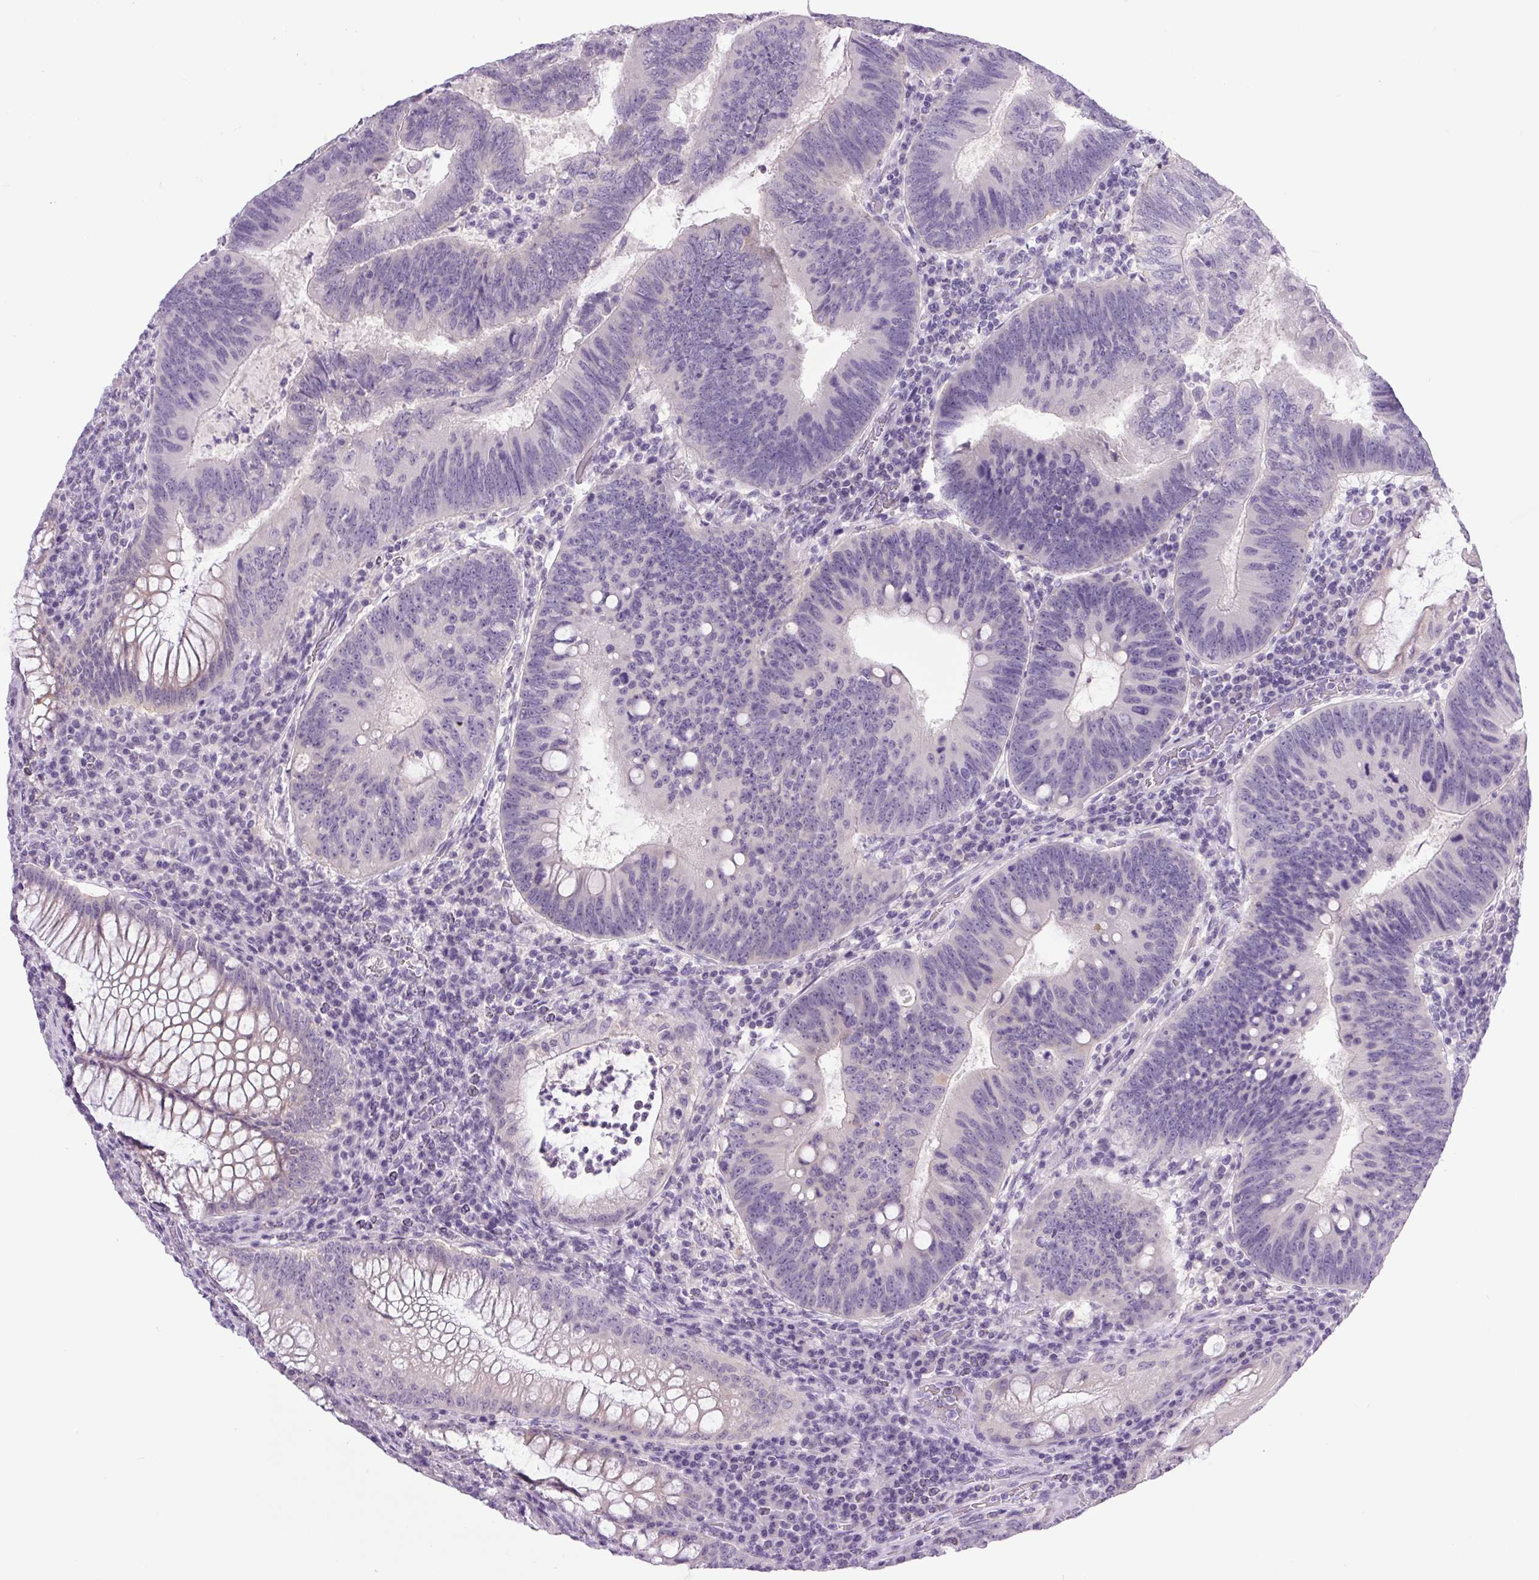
{"staining": {"intensity": "negative", "quantity": "none", "location": "none"}, "tissue": "colorectal cancer", "cell_type": "Tumor cells", "image_type": "cancer", "snomed": [{"axis": "morphology", "description": "Adenocarcinoma, NOS"}, {"axis": "topography", "description": "Colon"}], "caption": "IHC photomicrograph of human colorectal cancer stained for a protein (brown), which exhibits no expression in tumor cells.", "gene": "COL9A2", "patient": {"sex": "male", "age": 67}}